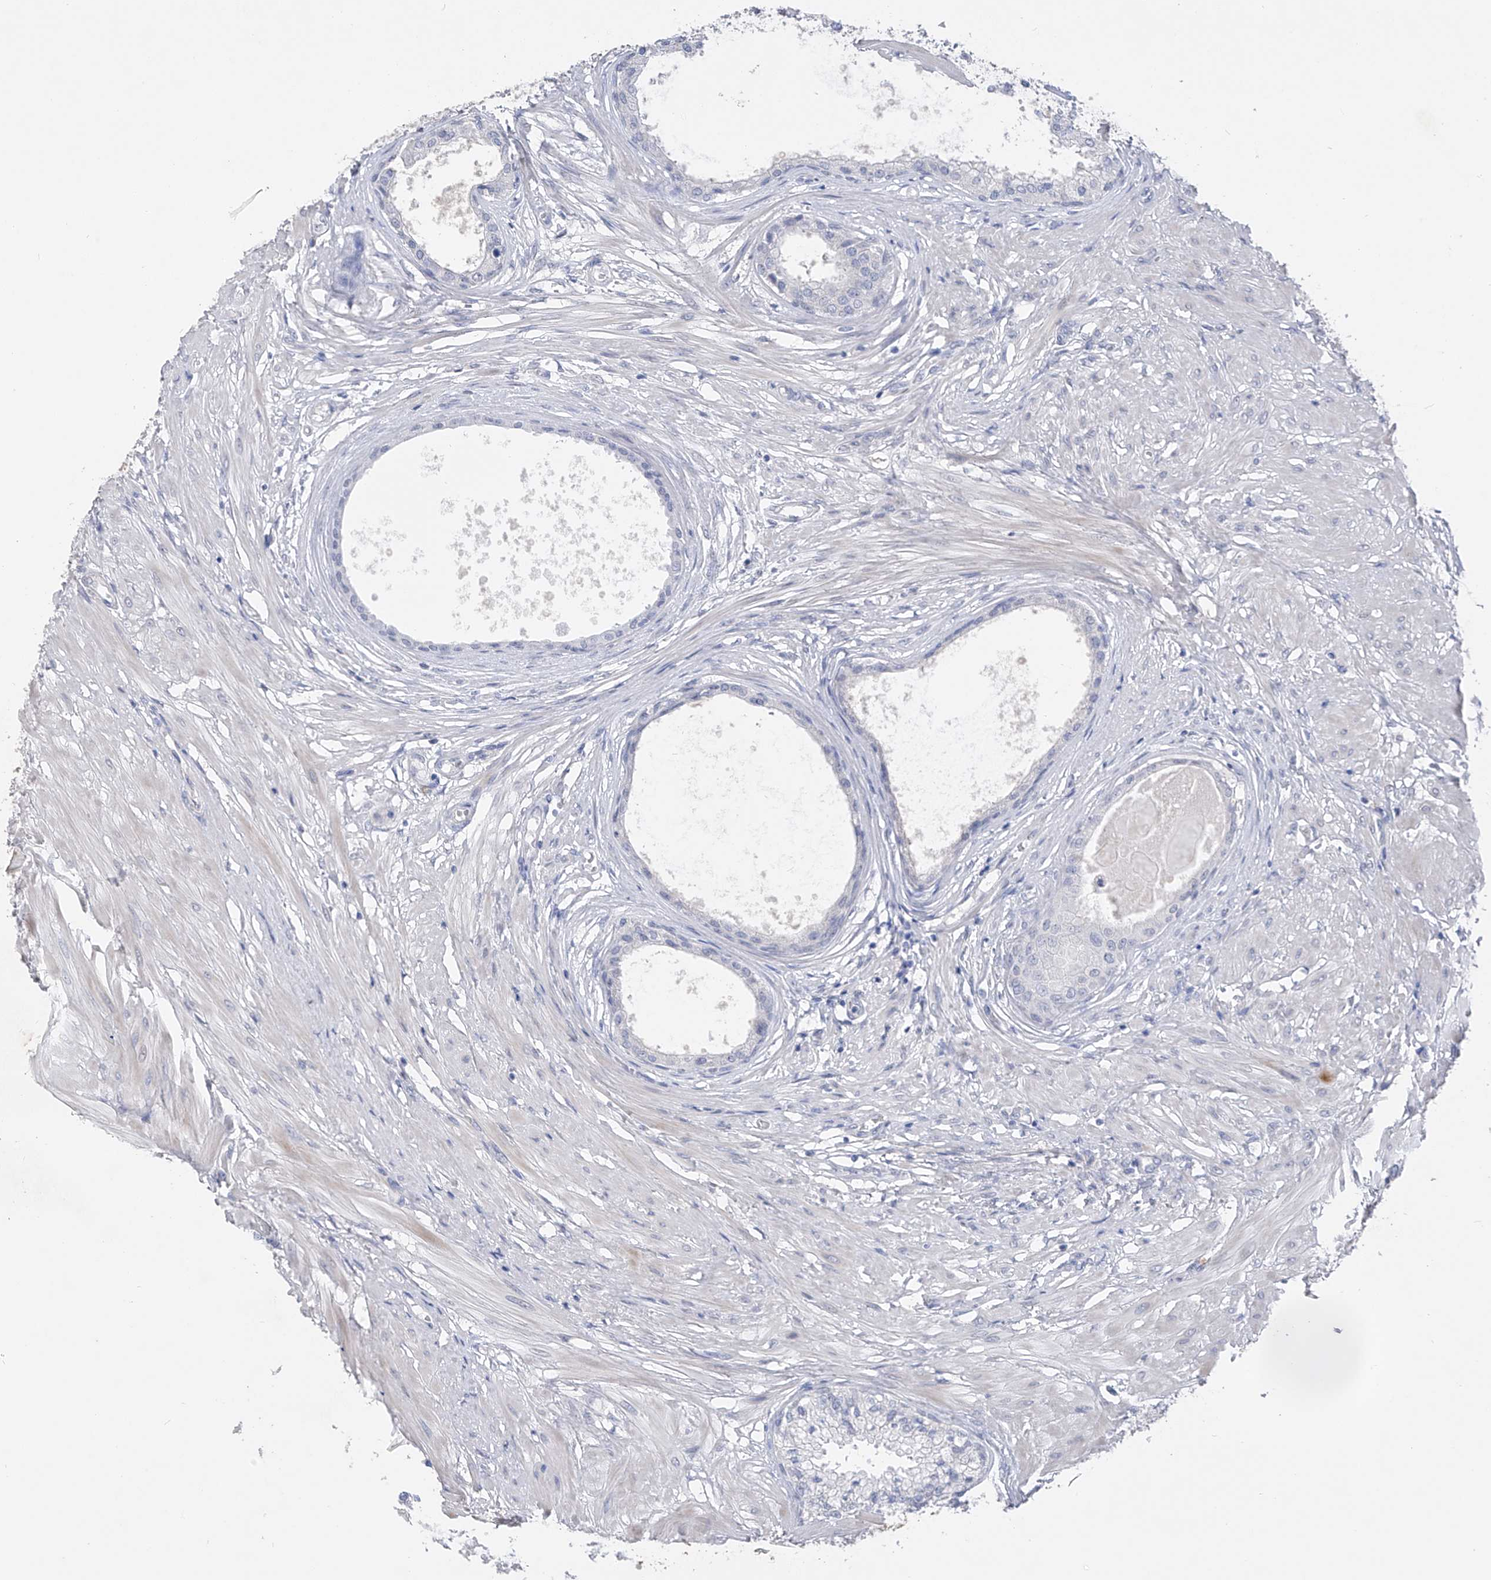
{"staining": {"intensity": "negative", "quantity": "none", "location": "none"}, "tissue": "prostate", "cell_type": "Glandular cells", "image_type": "normal", "snomed": [{"axis": "morphology", "description": "Normal tissue, NOS"}, {"axis": "topography", "description": "Prostate"}], "caption": "Protein analysis of benign prostate exhibits no significant expression in glandular cells.", "gene": "ADRA1A", "patient": {"sex": "male", "age": 48}}